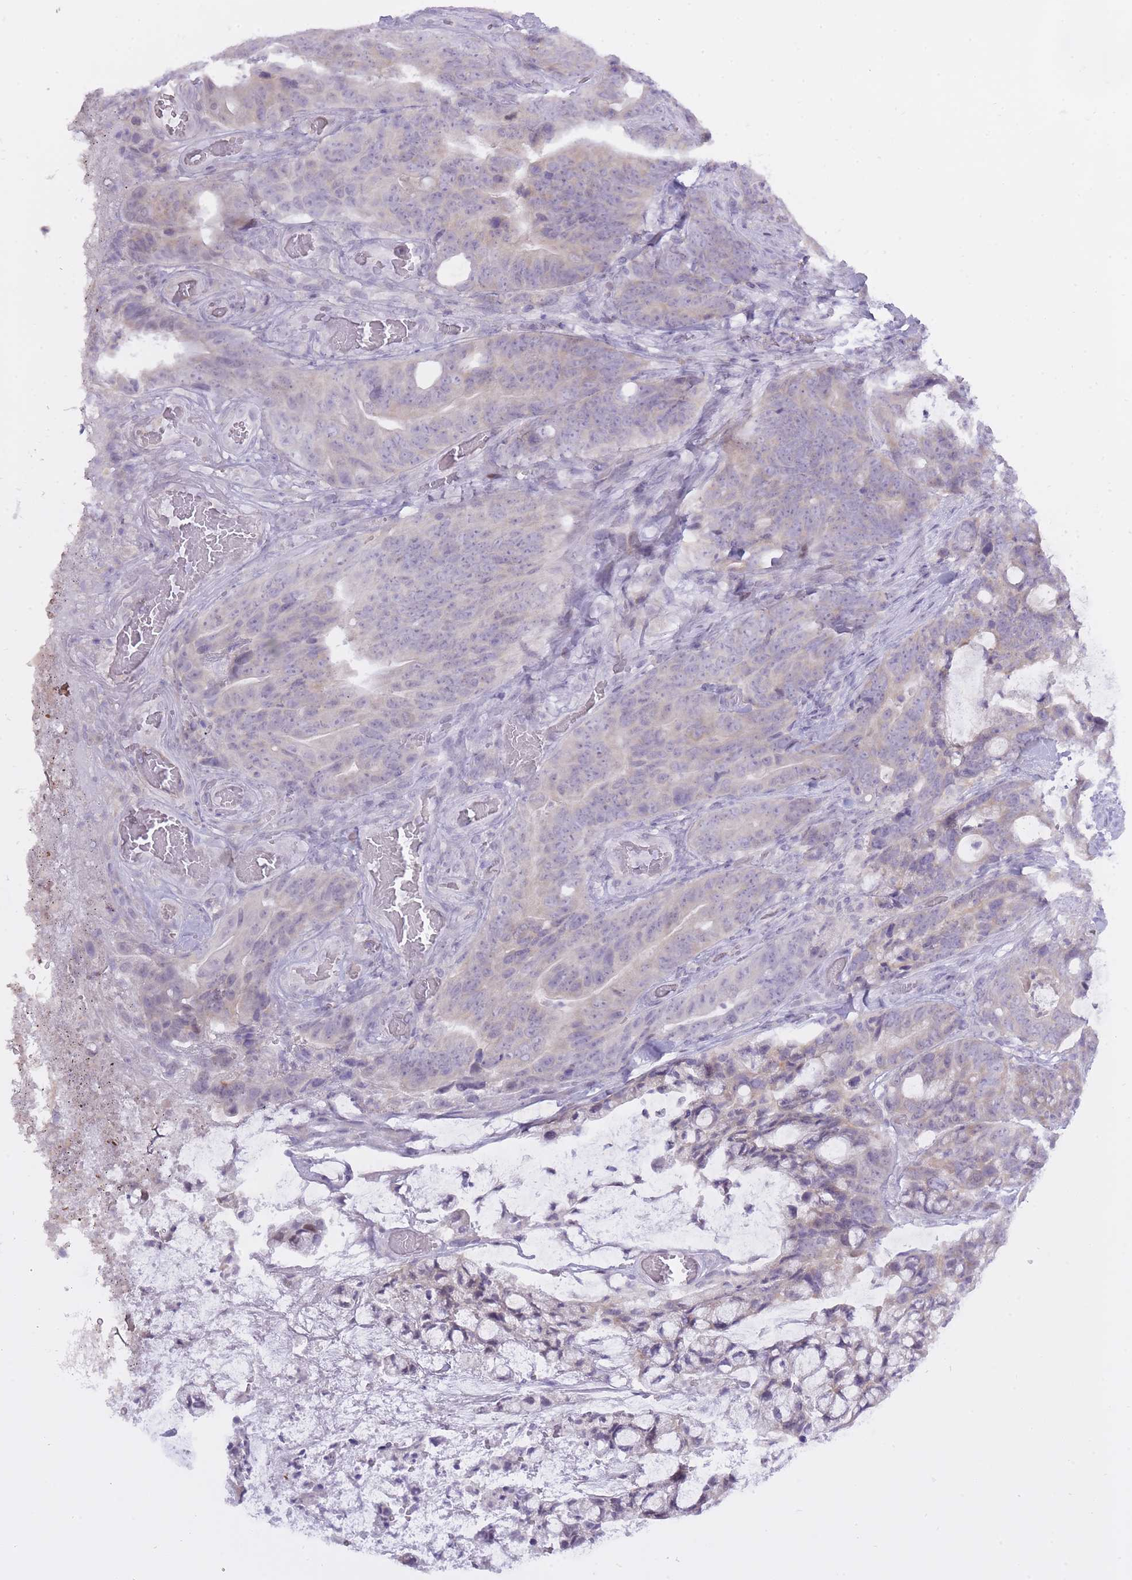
{"staining": {"intensity": "negative", "quantity": "none", "location": "none"}, "tissue": "colorectal cancer", "cell_type": "Tumor cells", "image_type": "cancer", "snomed": [{"axis": "morphology", "description": "Adenocarcinoma, NOS"}, {"axis": "topography", "description": "Colon"}], "caption": "High power microscopy micrograph of an immunohistochemistry (IHC) image of adenocarcinoma (colorectal), revealing no significant expression in tumor cells.", "gene": "BDKRB2", "patient": {"sex": "female", "age": 82}}